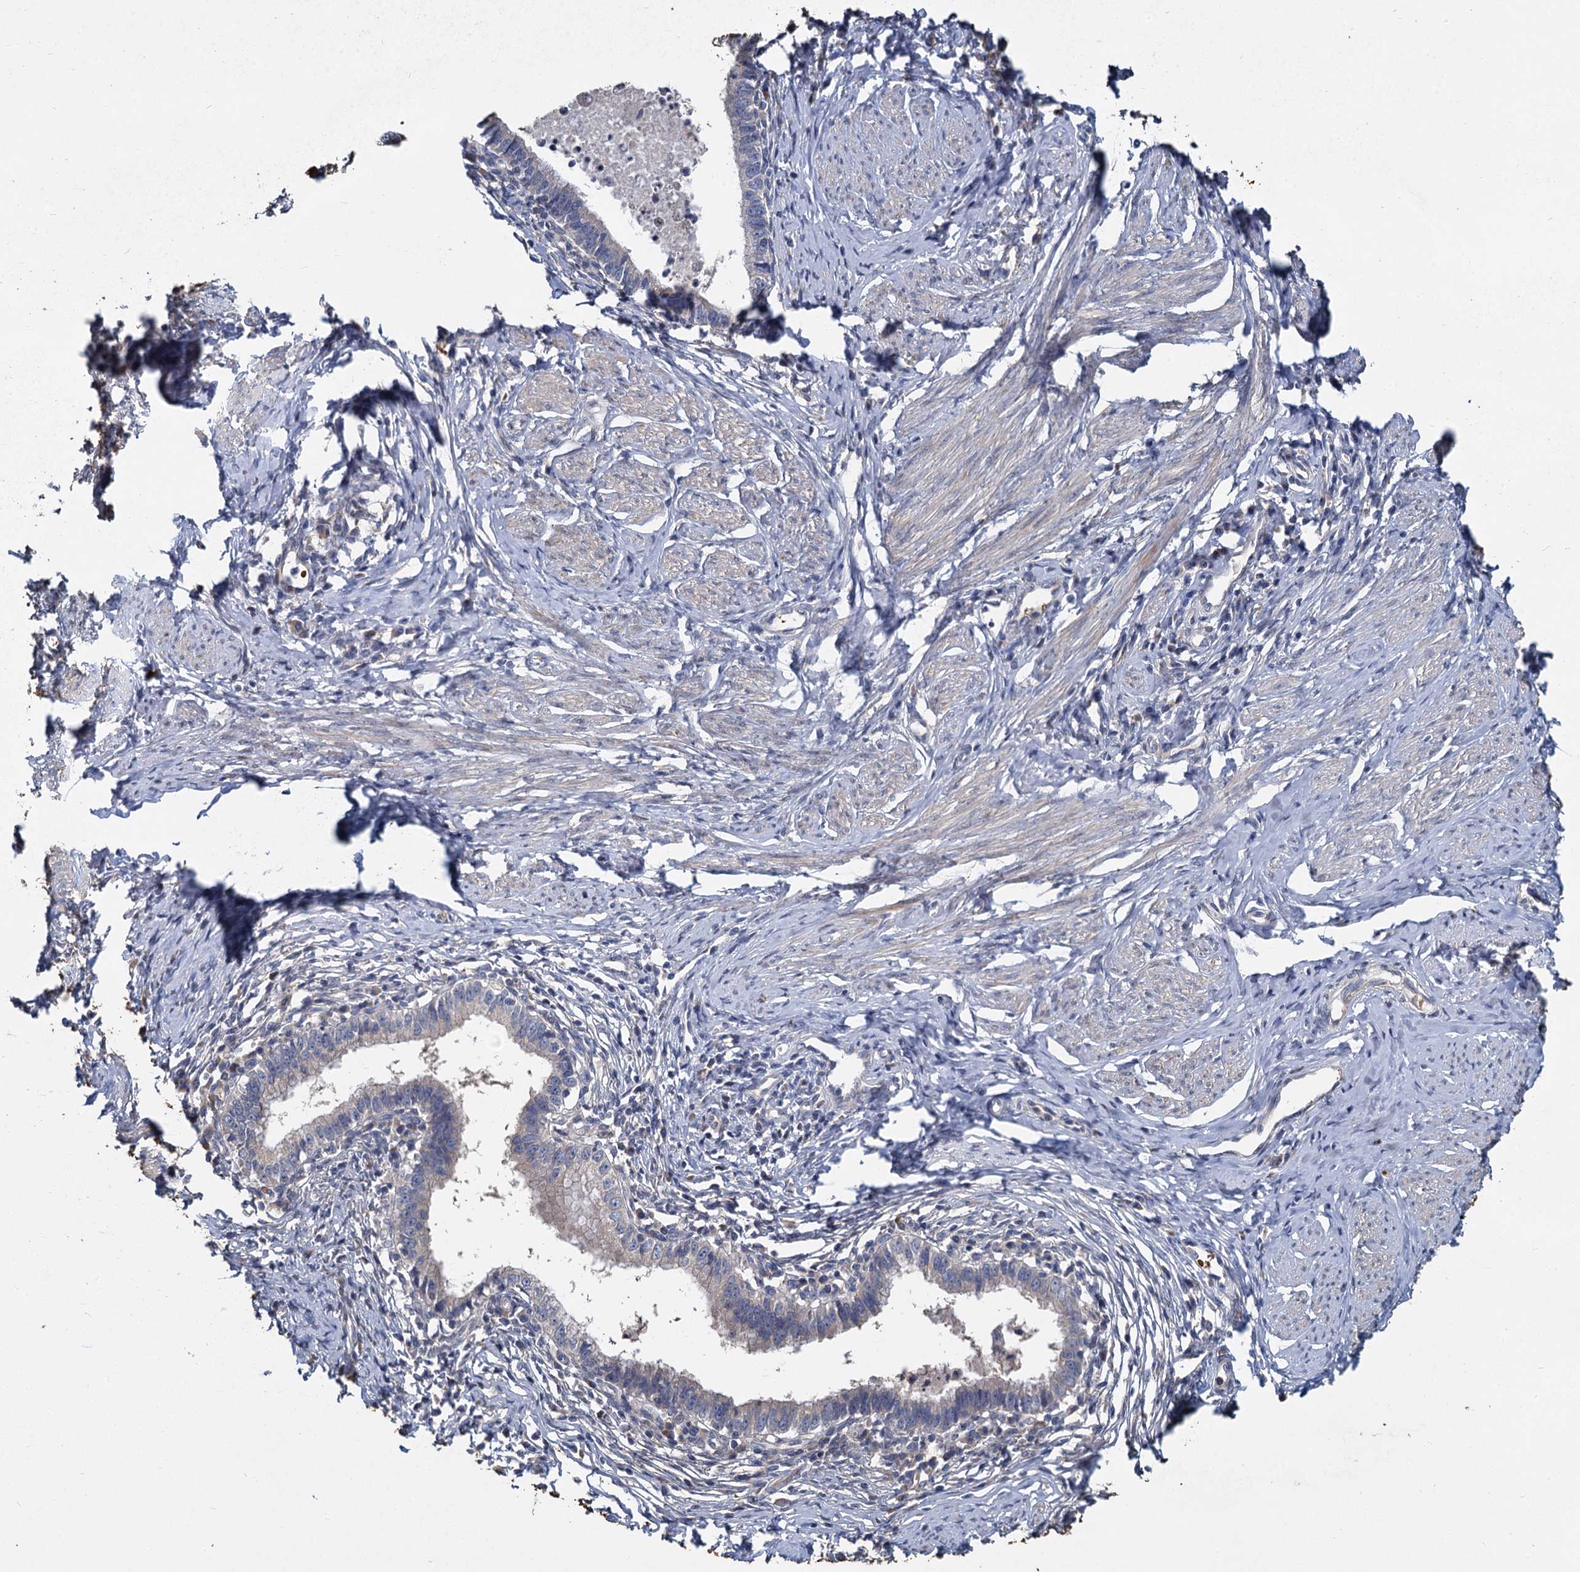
{"staining": {"intensity": "negative", "quantity": "none", "location": "none"}, "tissue": "cervical cancer", "cell_type": "Tumor cells", "image_type": "cancer", "snomed": [{"axis": "morphology", "description": "Adenocarcinoma, NOS"}, {"axis": "topography", "description": "Cervix"}], "caption": "High magnification brightfield microscopy of adenocarcinoma (cervical) stained with DAB (3,3'-diaminobenzidine) (brown) and counterstained with hematoxylin (blue): tumor cells show no significant positivity.", "gene": "TCTN2", "patient": {"sex": "female", "age": 36}}